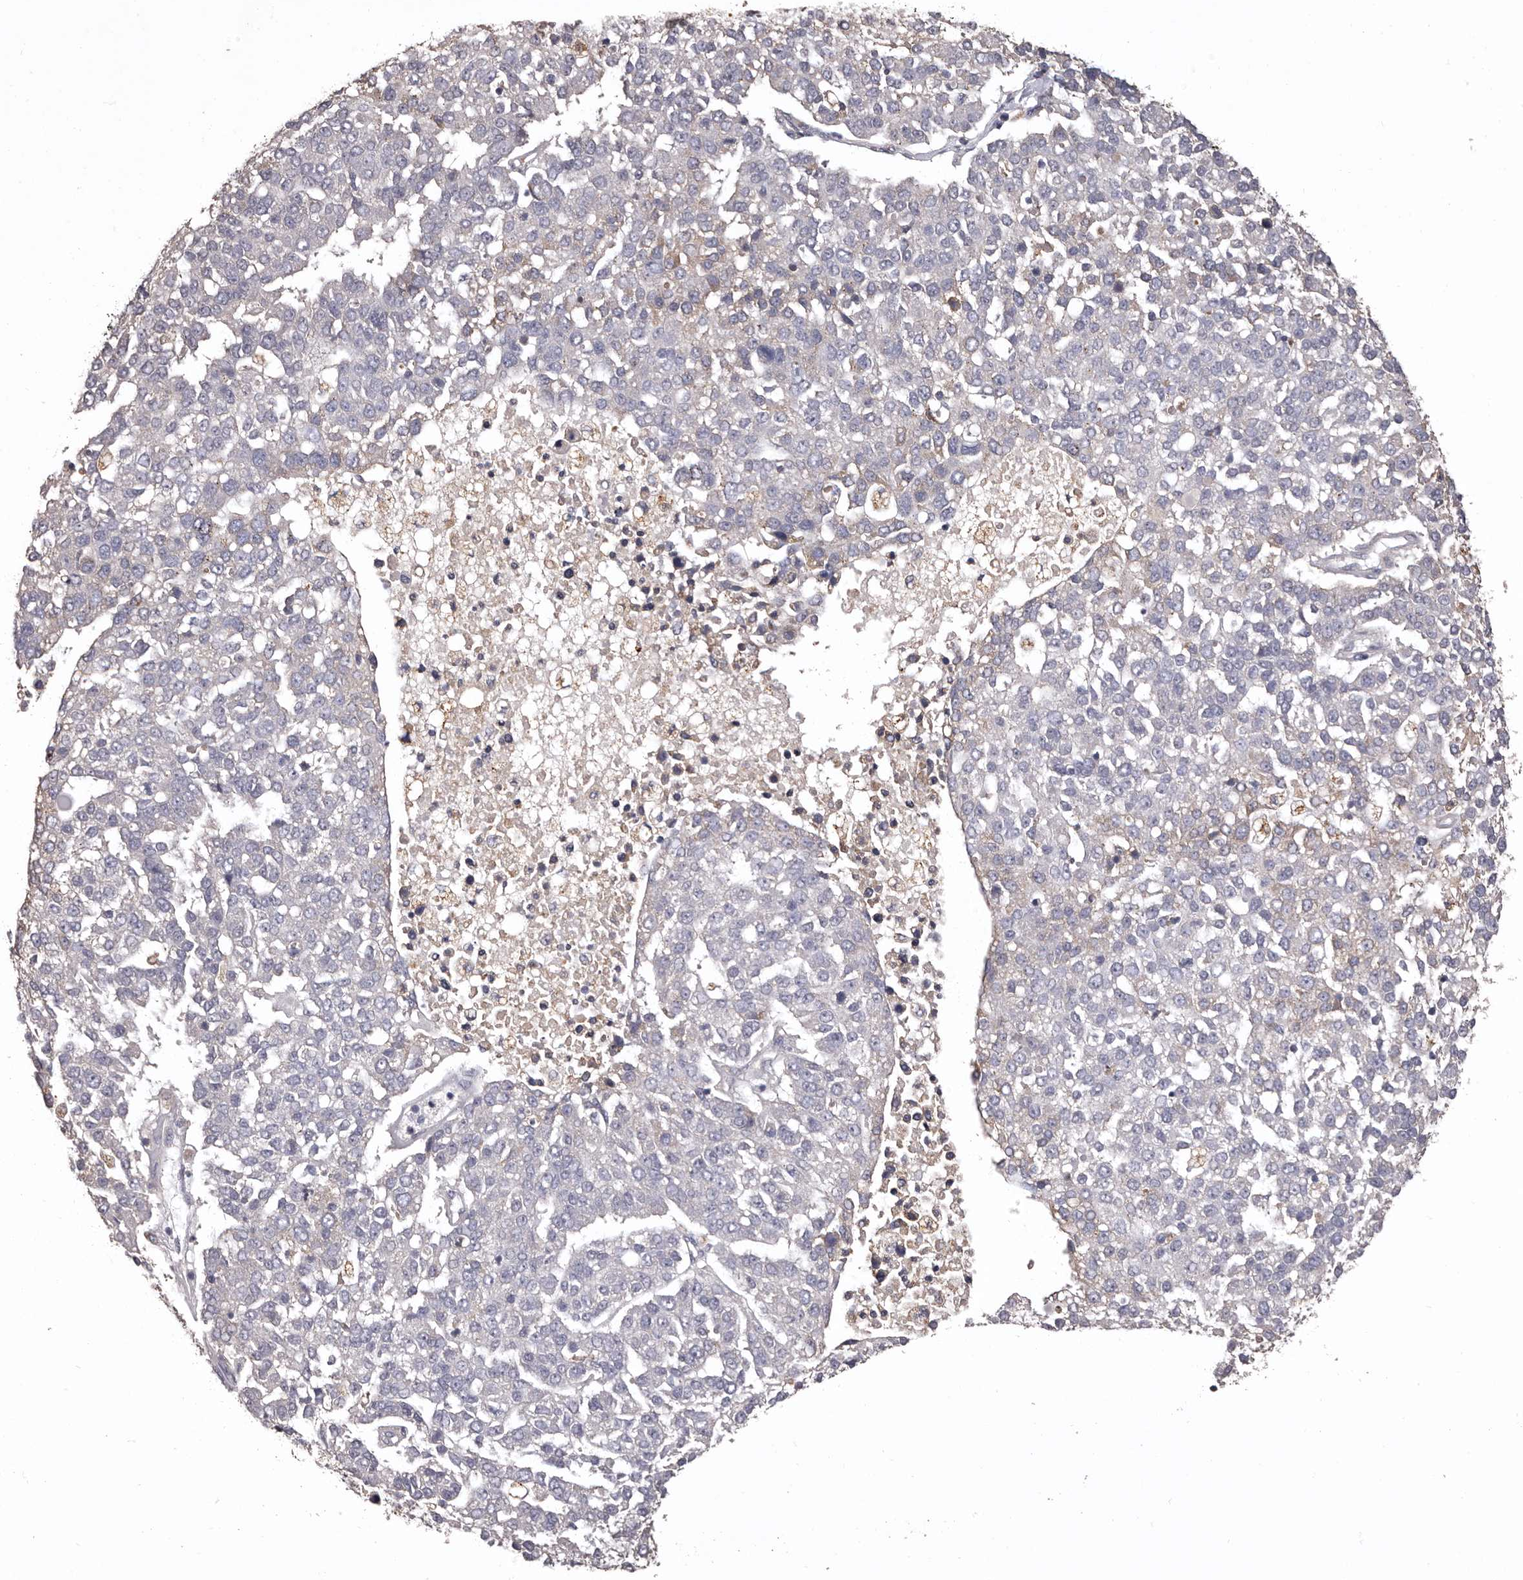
{"staining": {"intensity": "negative", "quantity": "none", "location": "none"}, "tissue": "pancreatic cancer", "cell_type": "Tumor cells", "image_type": "cancer", "snomed": [{"axis": "morphology", "description": "Adenocarcinoma, NOS"}, {"axis": "topography", "description": "Pancreas"}], "caption": "DAB (3,3'-diaminobenzidine) immunohistochemical staining of human pancreatic cancer exhibits no significant staining in tumor cells. (Immunohistochemistry, brightfield microscopy, high magnification).", "gene": "ETNK1", "patient": {"sex": "female", "age": 61}}